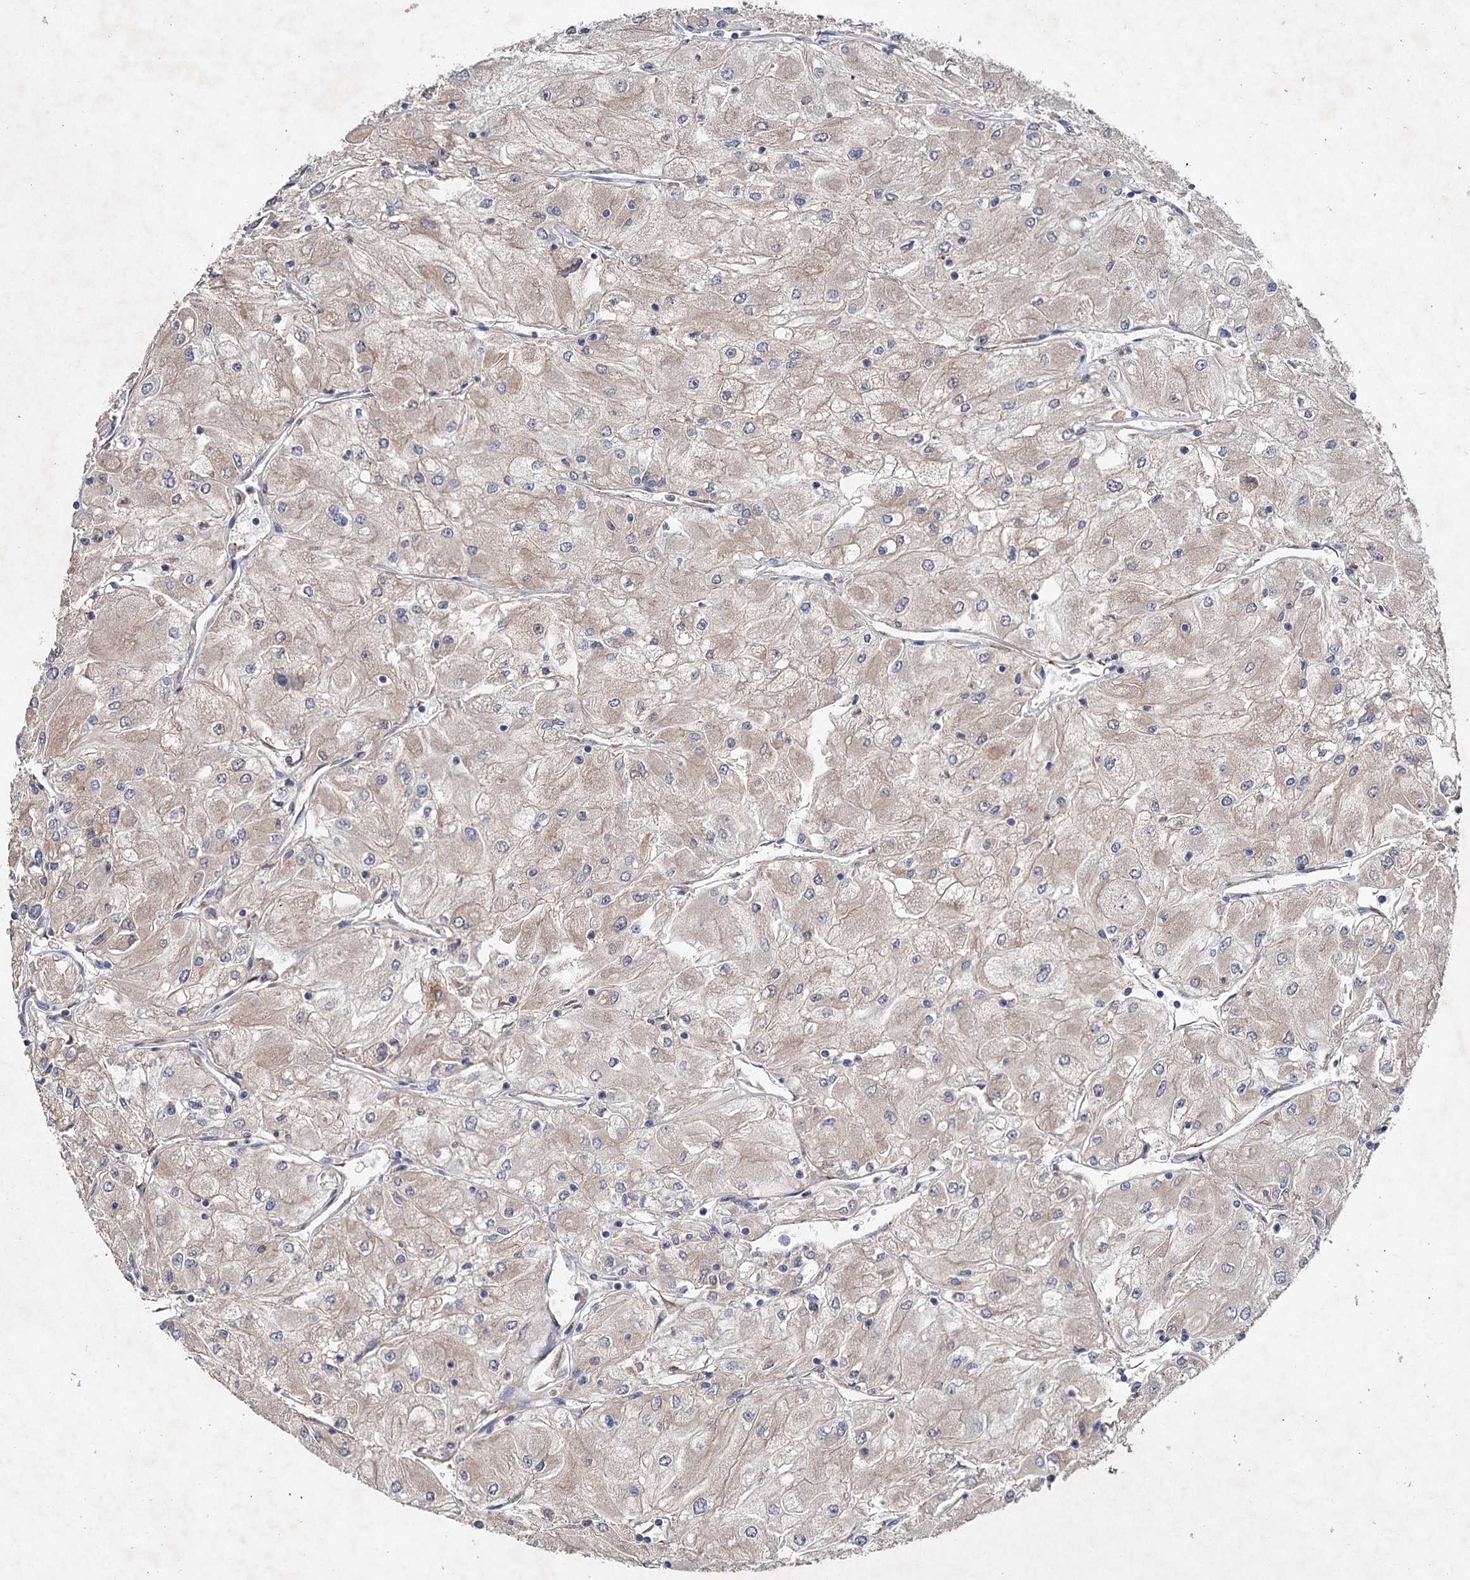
{"staining": {"intensity": "weak", "quantity": "25%-75%", "location": "cytoplasmic/membranous"}, "tissue": "renal cancer", "cell_type": "Tumor cells", "image_type": "cancer", "snomed": [{"axis": "morphology", "description": "Adenocarcinoma, NOS"}, {"axis": "topography", "description": "Kidney"}], "caption": "This micrograph demonstrates renal cancer (adenocarcinoma) stained with immunohistochemistry (IHC) to label a protein in brown. The cytoplasmic/membranous of tumor cells show weak positivity for the protein. Nuclei are counter-stained blue.", "gene": "NUDCD2", "patient": {"sex": "male", "age": 80}}